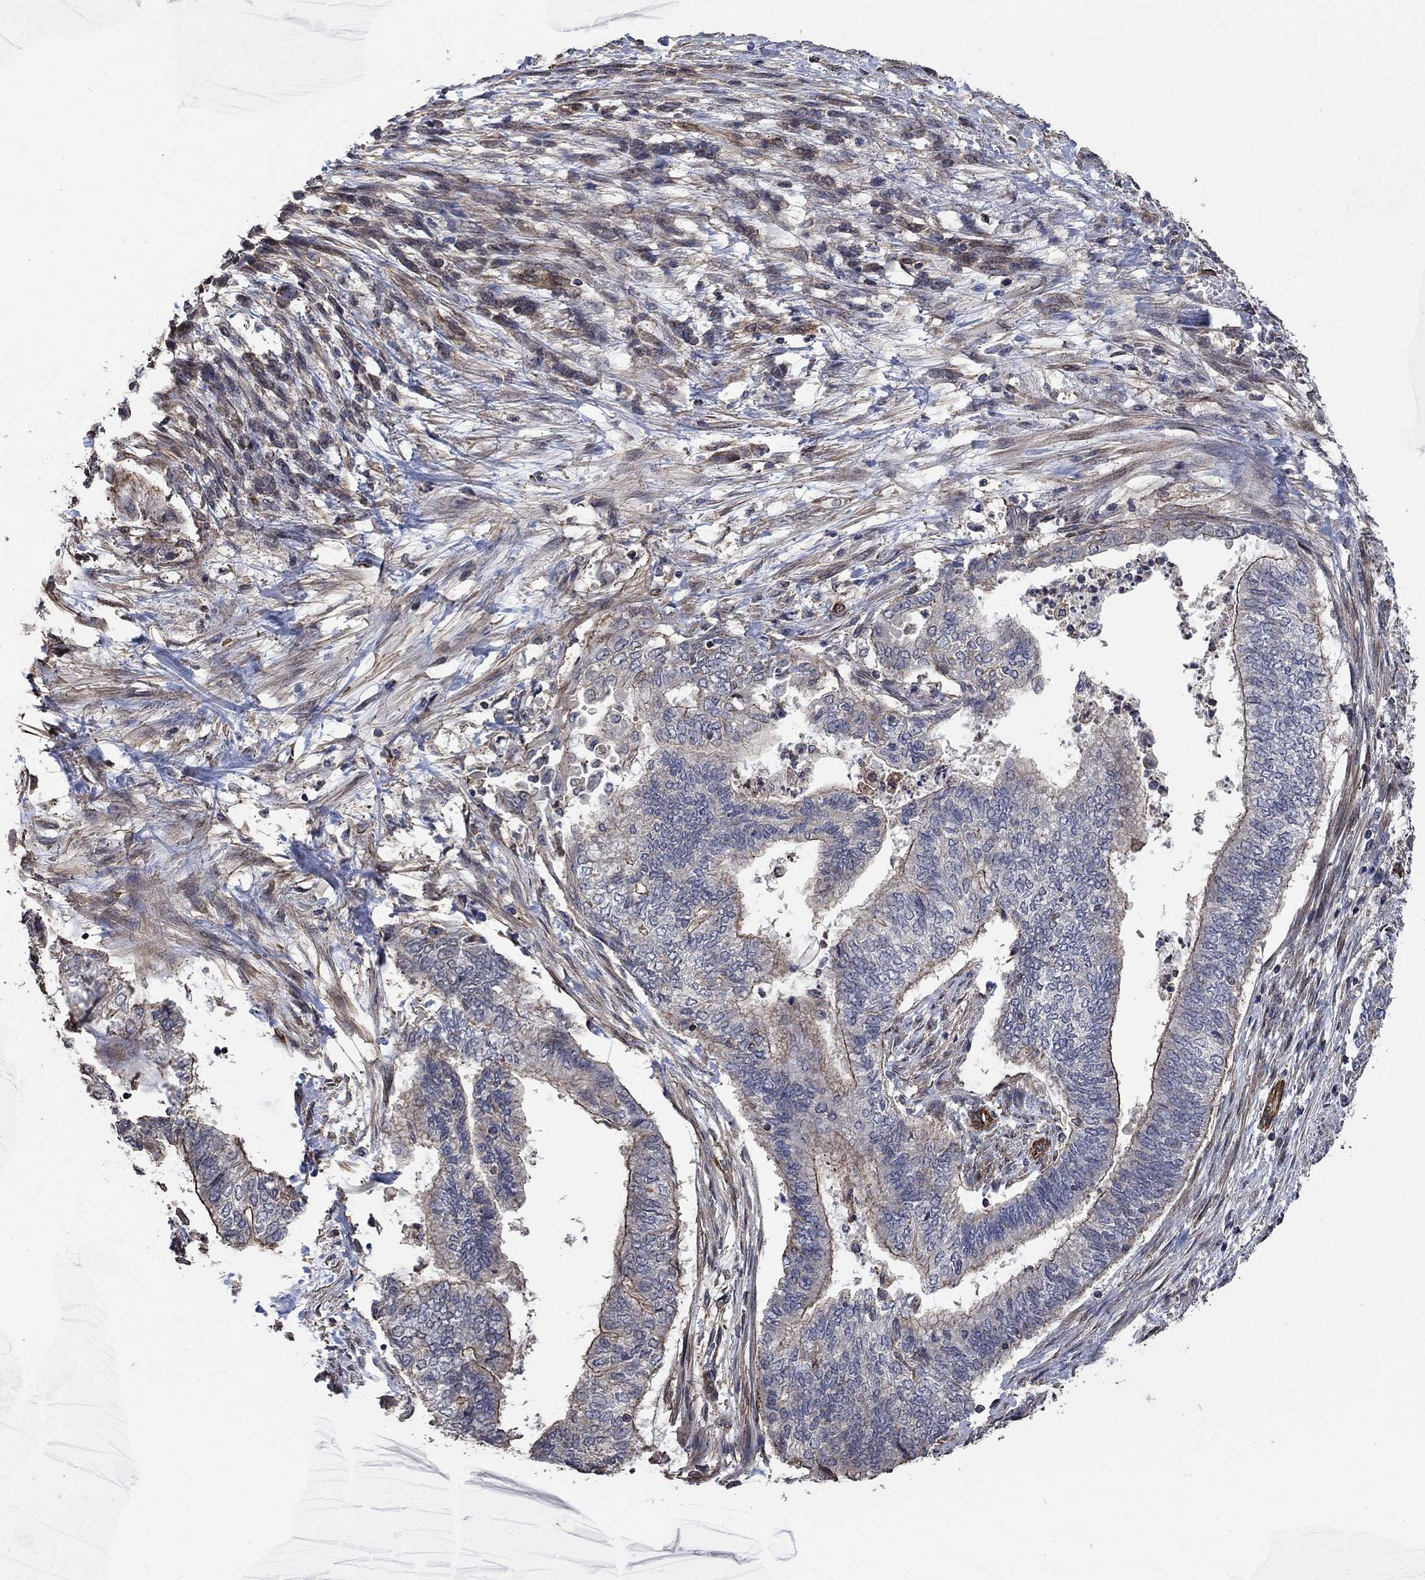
{"staining": {"intensity": "moderate", "quantity": "<25%", "location": "cytoplasmic/membranous"}, "tissue": "endometrial cancer", "cell_type": "Tumor cells", "image_type": "cancer", "snomed": [{"axis": "morphology", "description": "Adenocarcinoma, NOS"}, {"axis": "topography", "description": "Endometrium"}], "caption": "Human endometrial cancer (adenocarcinoma) stained with a protein marker reveals moderate staining in tumor cells.", "gene": "PDE3A", "patient": {"sex": "female", "age": 65}}